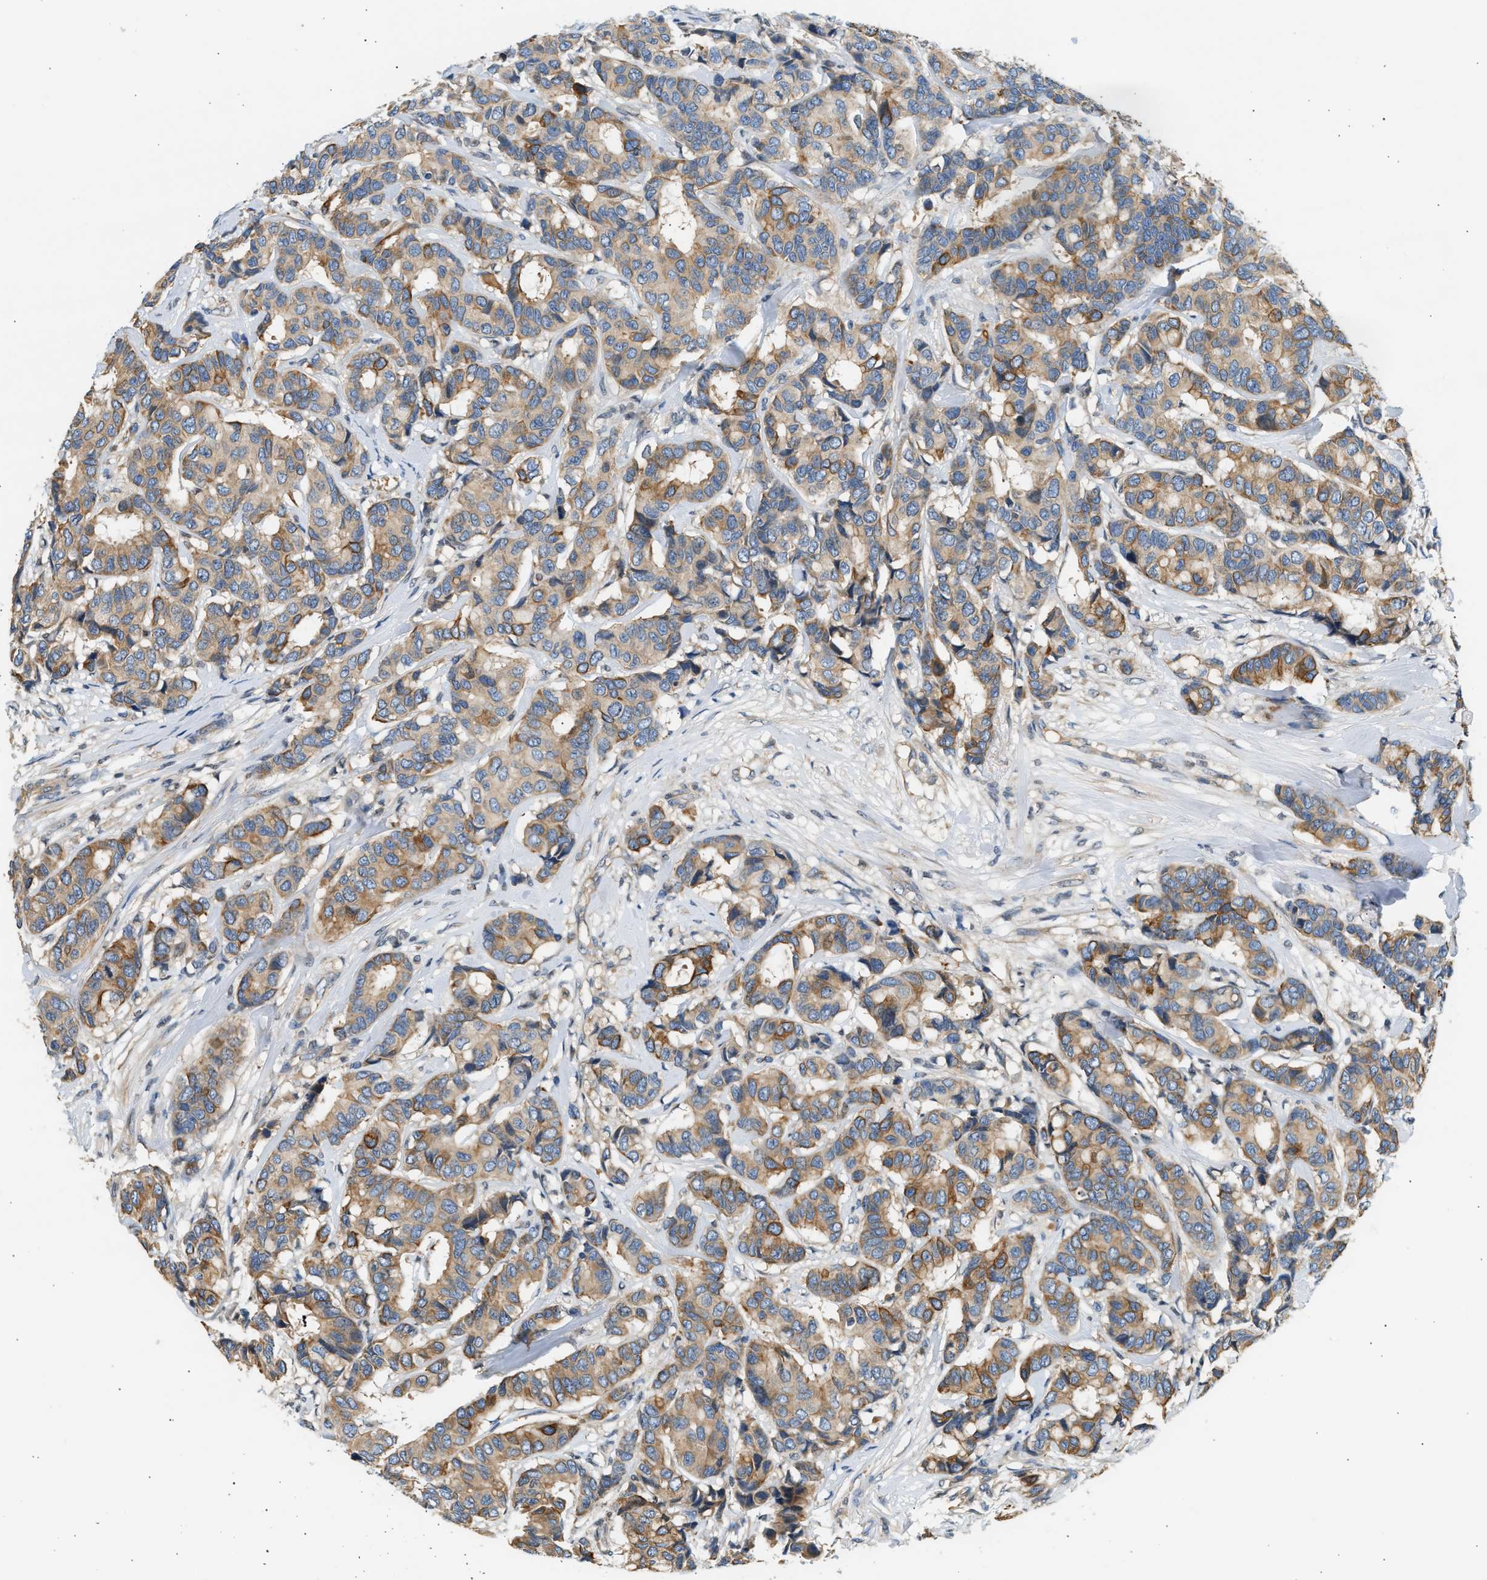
{"staining": {"intensity": "moderate", "quantity": "25%-75%", "location": "cytoplasmic/membranous"}, "tissue": "breast cancer", "cell_type": "Tumor cells", "image_type": "cancer", "snomed": [{"axis": "morphology", "description": "Duct carcinoma"}, {"axis": "topography", "description": "Breast"}], "caption": "Moderate cytoplasmic/membranous positivity for a protein is seen in approximately 25%-75% of tumor cells of invasive ductal carcinoma (breast) using immunohistochemistry.", "gene": "WDR31", "patient": {"sex": "female", "age": 87}}